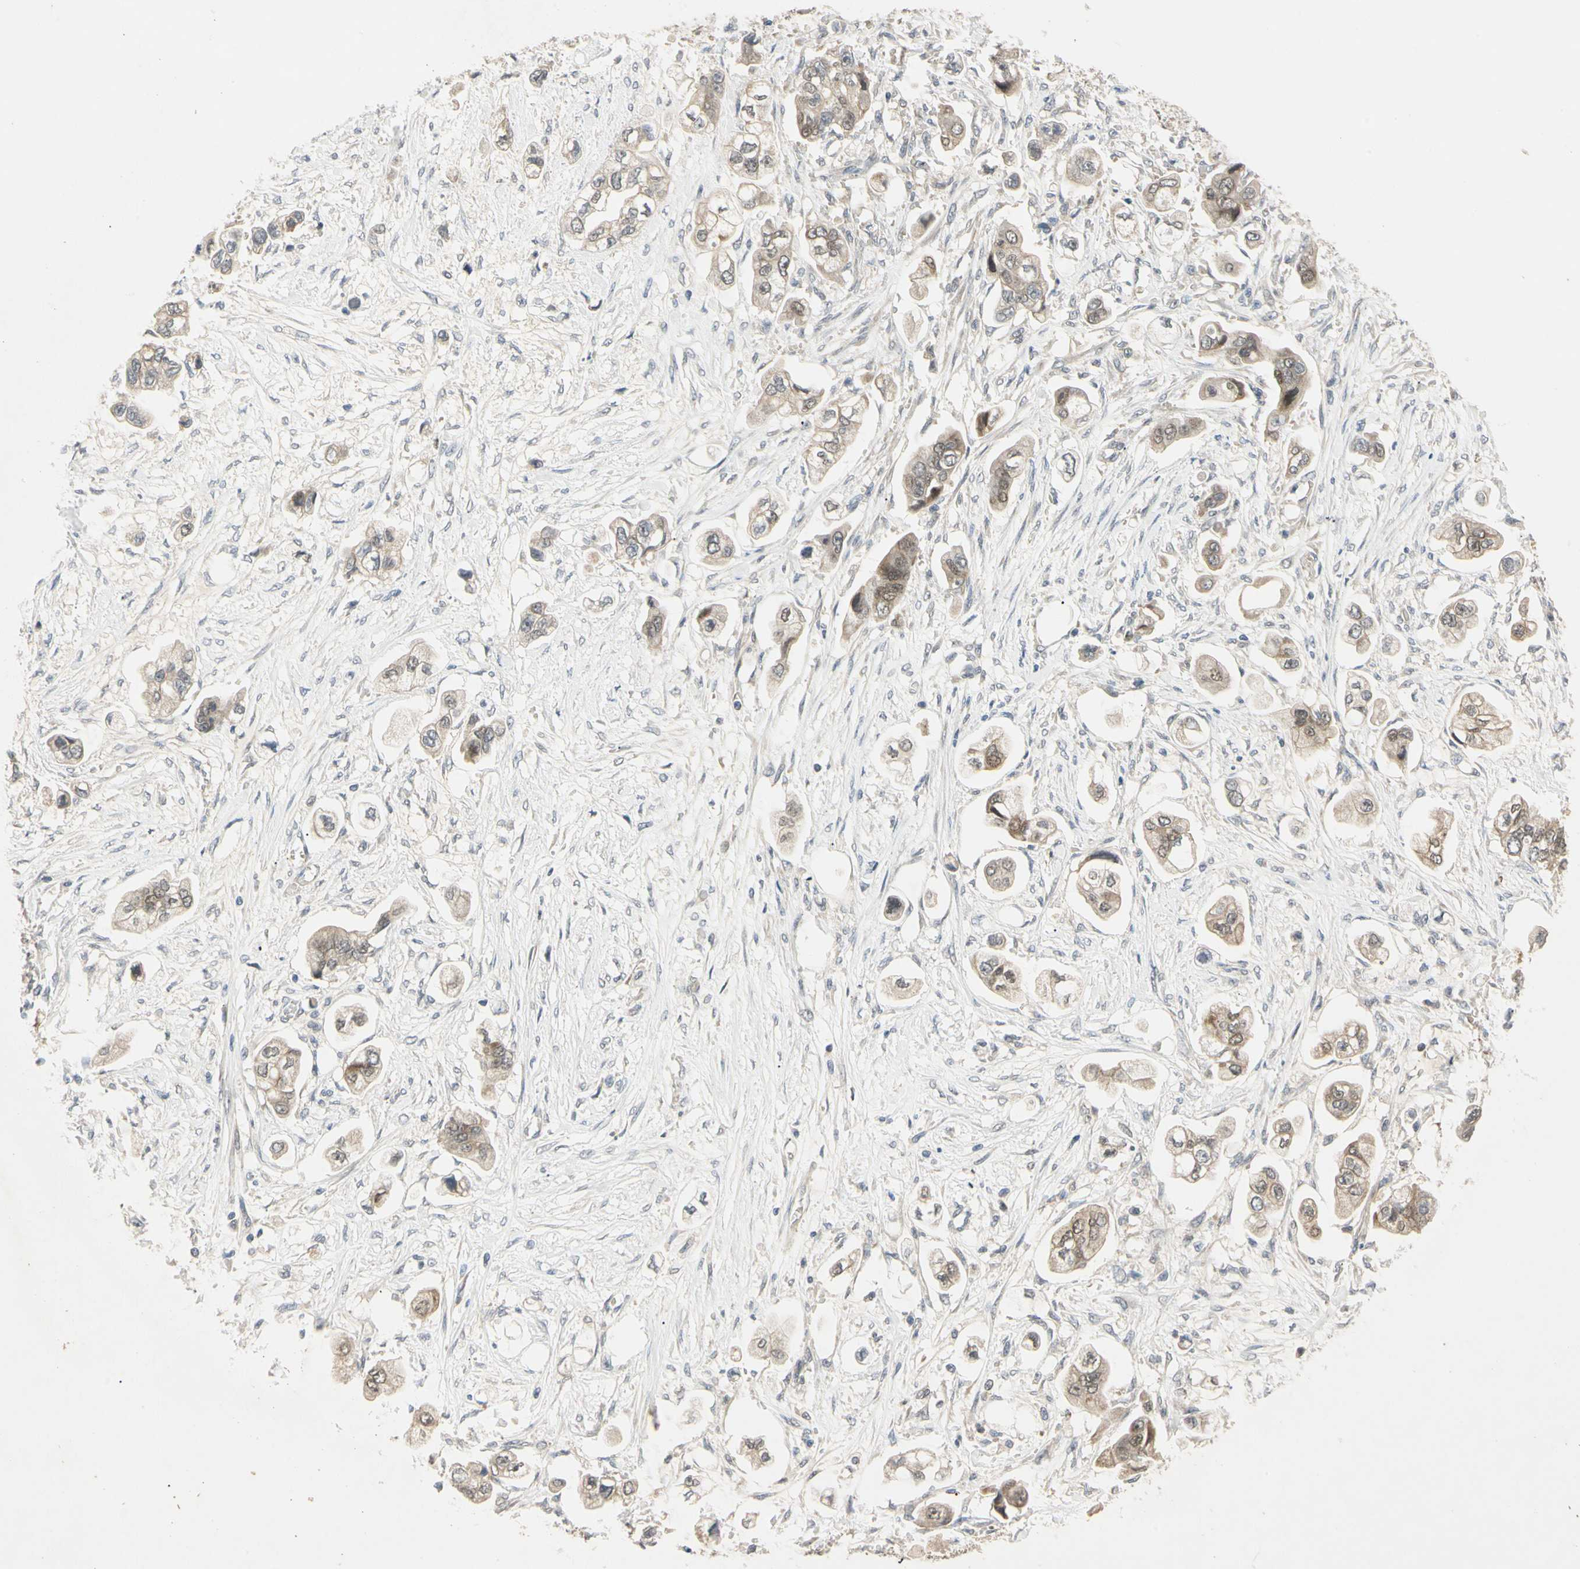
{"staining": {"intensity": "weak", "quantity": ">75%", "location": "cytoplasmic/membranous,nuclear"}, "tissue": "stomach cancer", "cell_type": "Tumor cells", "image_type": "cancer", "snomed": [{"axis": "morphology", "description": "Adenocarcinoma, NOS"}, {"axis": "topography", "description": "Stomach"}], "caption": "IHC (DAB) staining of stomach cancer (adenocarcinoma) shows weak cytoplasmic/membranous and nuclear protein staining in approximately >75% of tumor cells.", "gene": "RIOX2", "patient": {"sex": "male", "age": 62}}